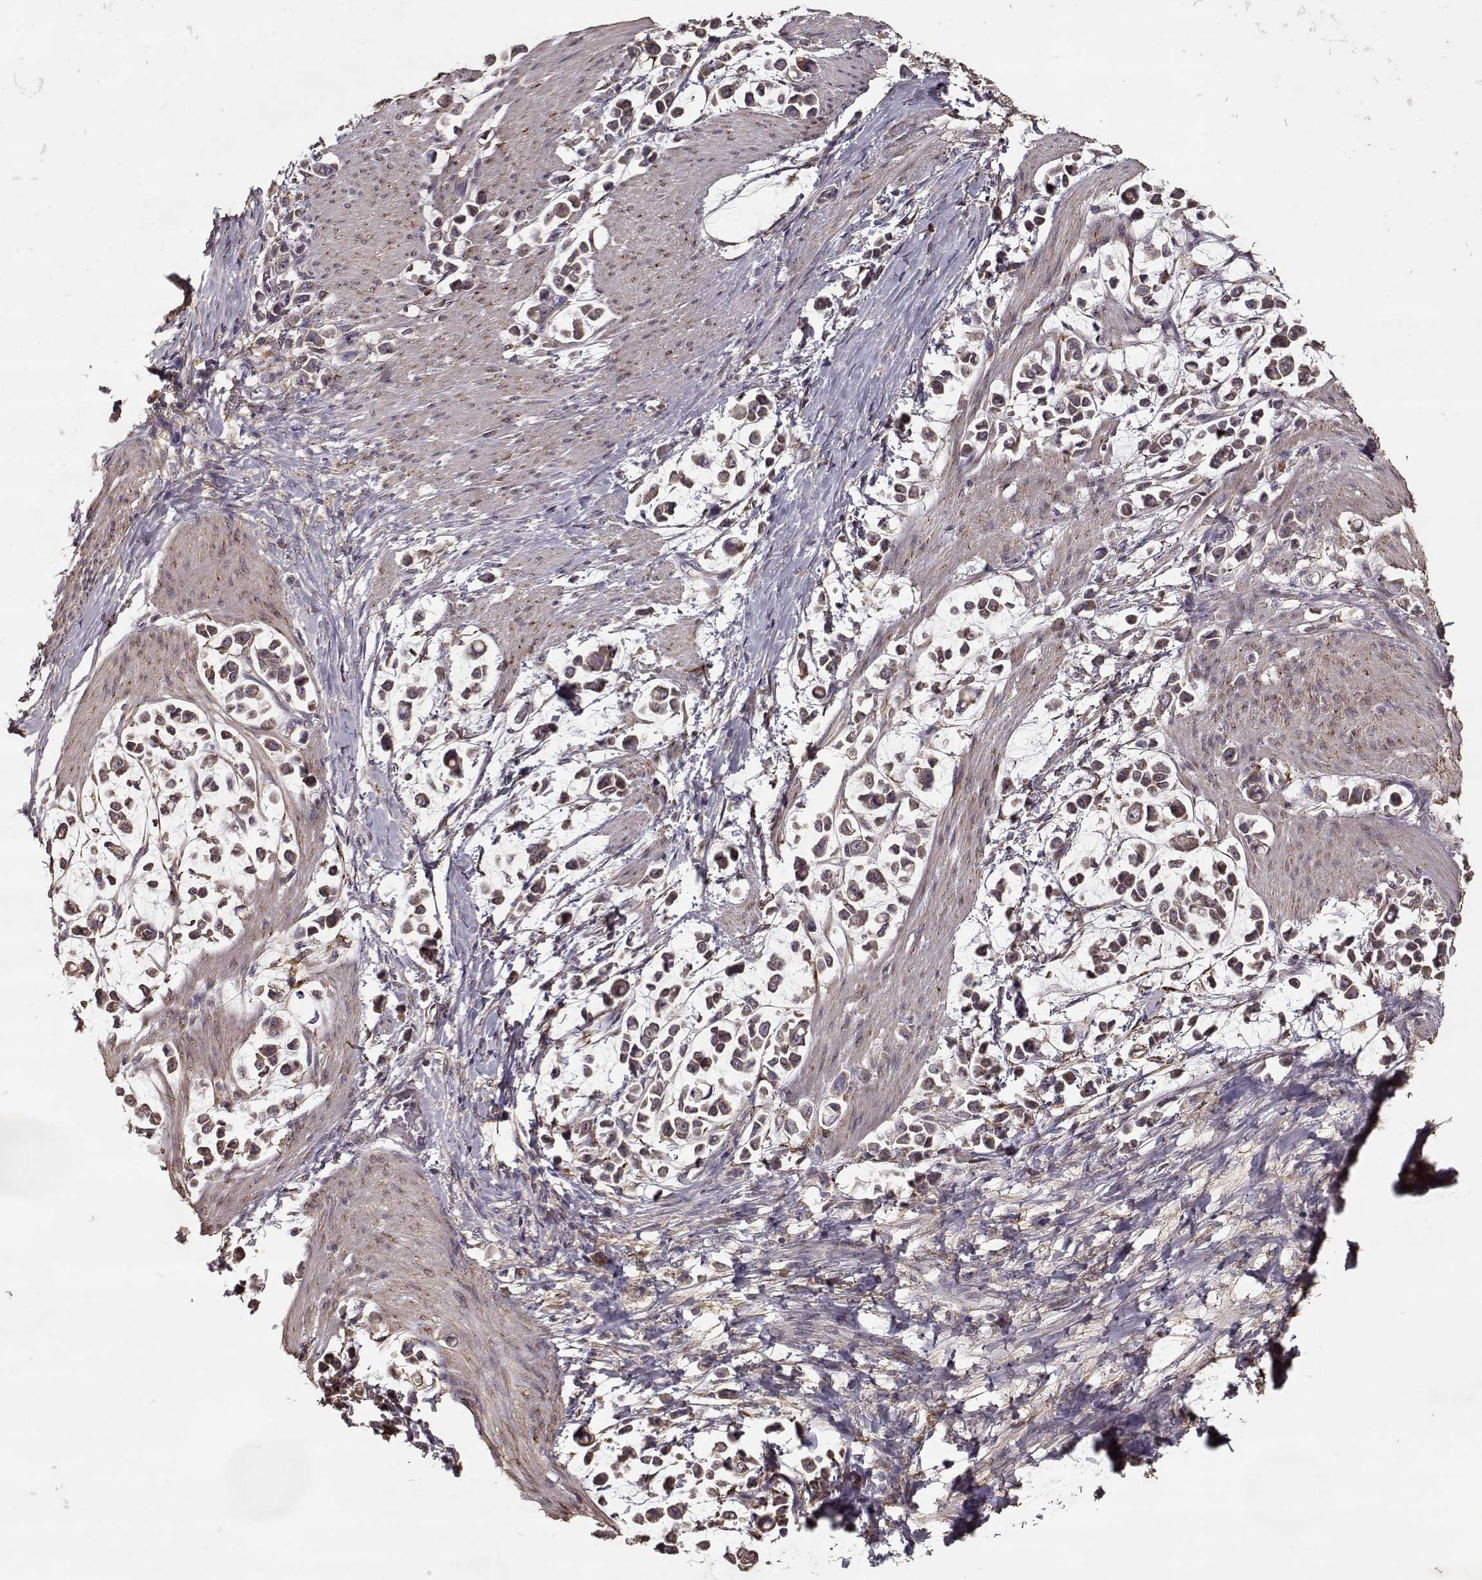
{"staining": {"intensity": "moderate", "quantity": ">75%", "location": "cytoplasmic/membranous"}, "tissue": "stomach cancer", "cell_type": "Tumor cells", "image_type": "cancer", "snomed": [{"axis": "morphology", "description": "Adenocarcinoma, NOS"}, {"axis": "topography", "description": "Stomach"}], "caption": "Protein analysis of stomach adenocarcinoma tissue displays moderate cytoplasmic/membranous positivity in approximately >75% of tumor cells.", "gene": "IMMP1L", "patient": {"sex": "male", "age": 82}}